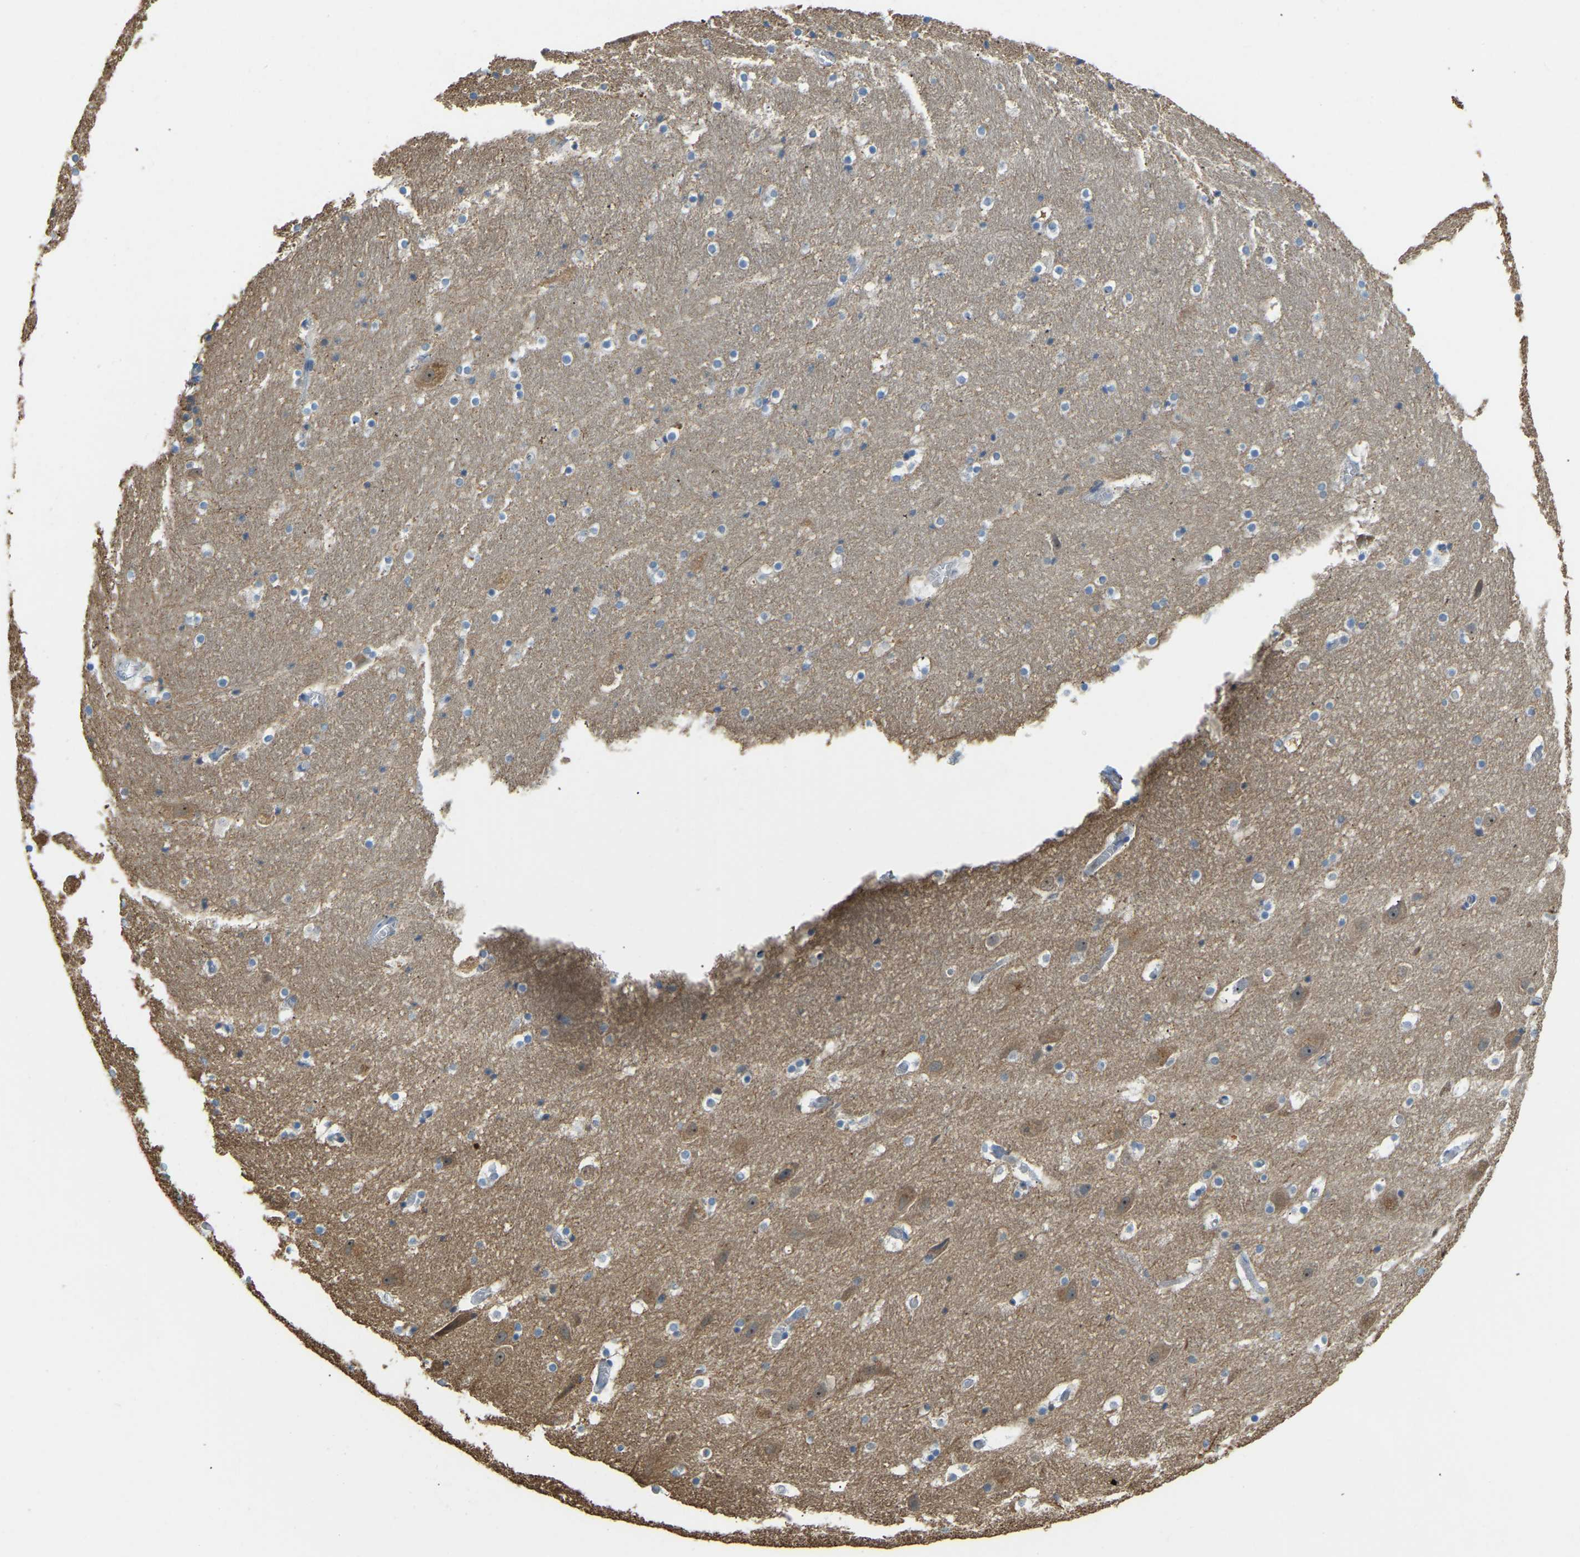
{"staining": {"intensity": "negative", "quantity": "none", "location": "none"}, "tissue": "hippocampus", "cell_type": "Glial cells", "image_type": "normal", "snomed": [{"axis": "morphology", "description": "Normal tissue, NOS"}, {"axis": "topography", "description": "Hippocampus"}], "caption": "An image of hippocampus stained for a protein exhibits no brown staining in glial cells. Brightfield microscopy of IHC stained with DAB (brown) and hematoxylin (blue), captured at high magnification.", "gene": "NME8", "patient": {"sex": "male", "age": 45}}